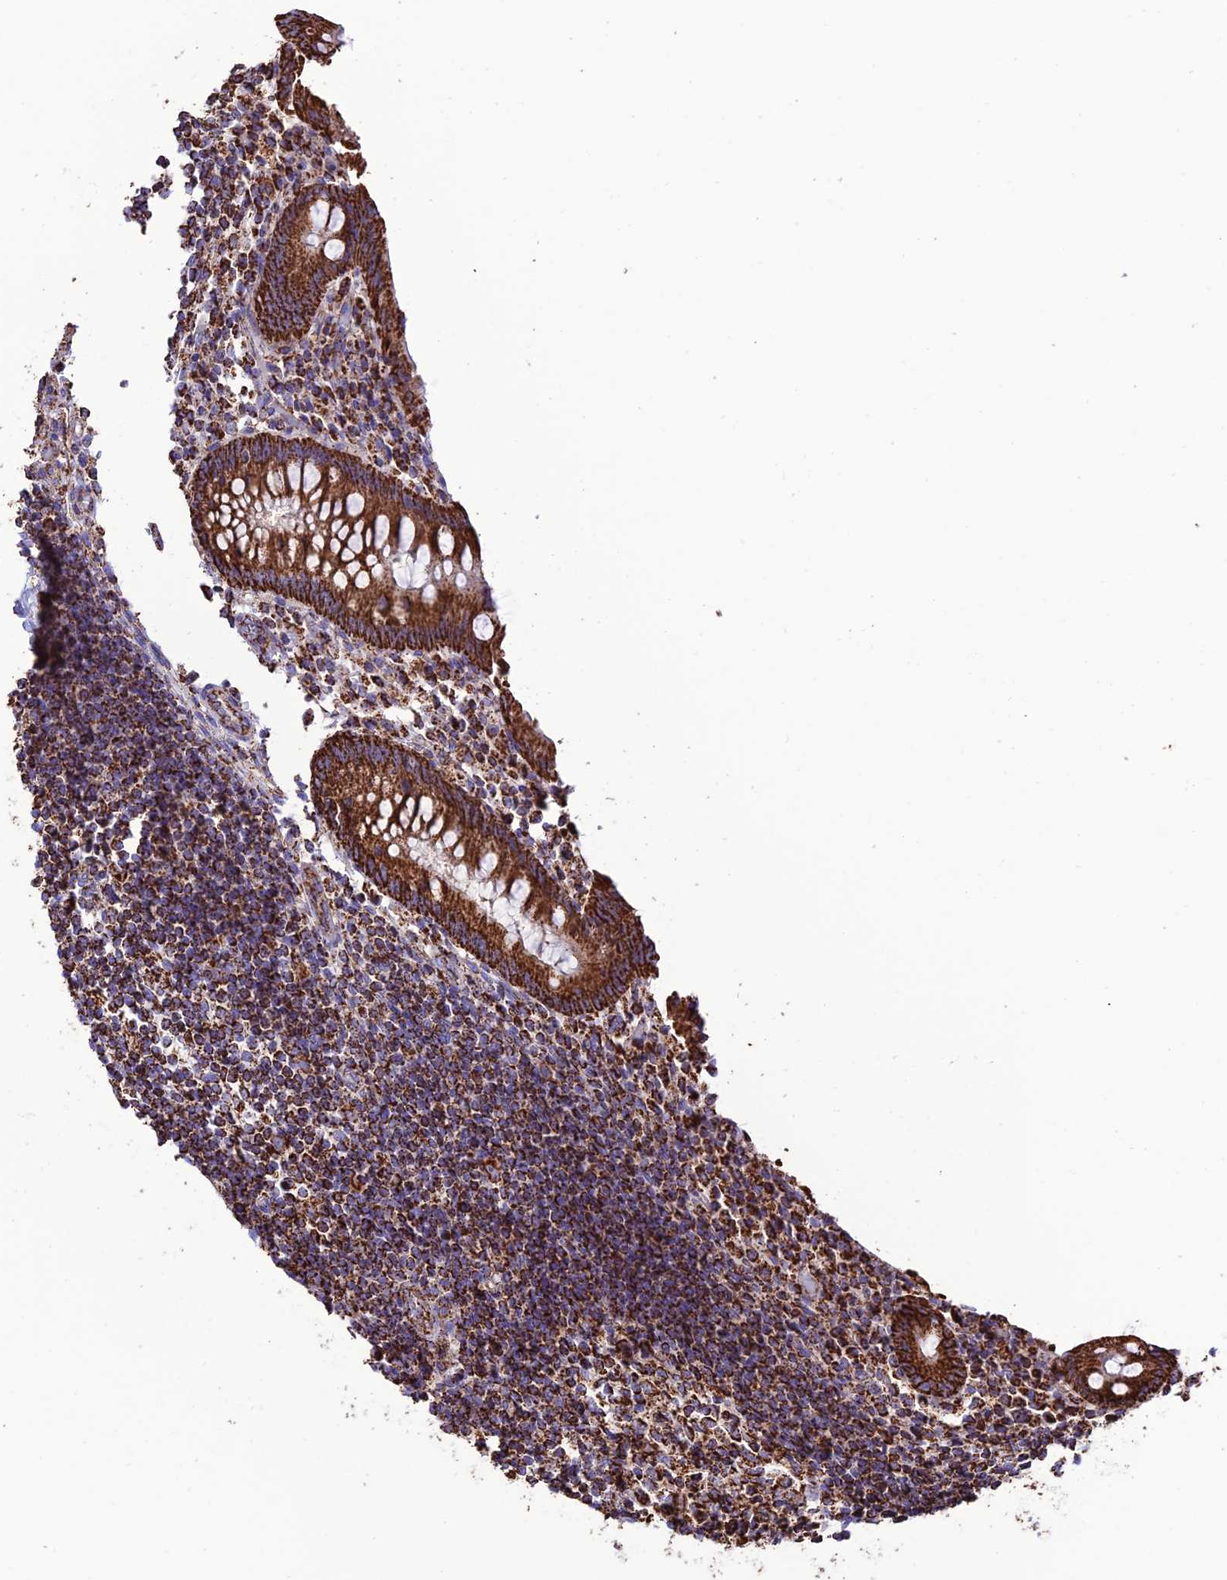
{"staining": {"intensity": "strong", "quantity": ">75%", "location": "cytoplasmic/membranous"}, "tissue": "appendix", "cell_type": "Glandular cells", "image_type": "normal", "snomed": [{"axis": "morphology", "description": "Normal tissue, NOS"}, {"axis": "topography", "description": "Appendix"}], "caption": "Strong cytoplasmic/membranous staining is present in about >75% of glandular cells in benign appendix.", "gene": "NDUFAF1", "patient": {"sex": "female", "age": 17}}